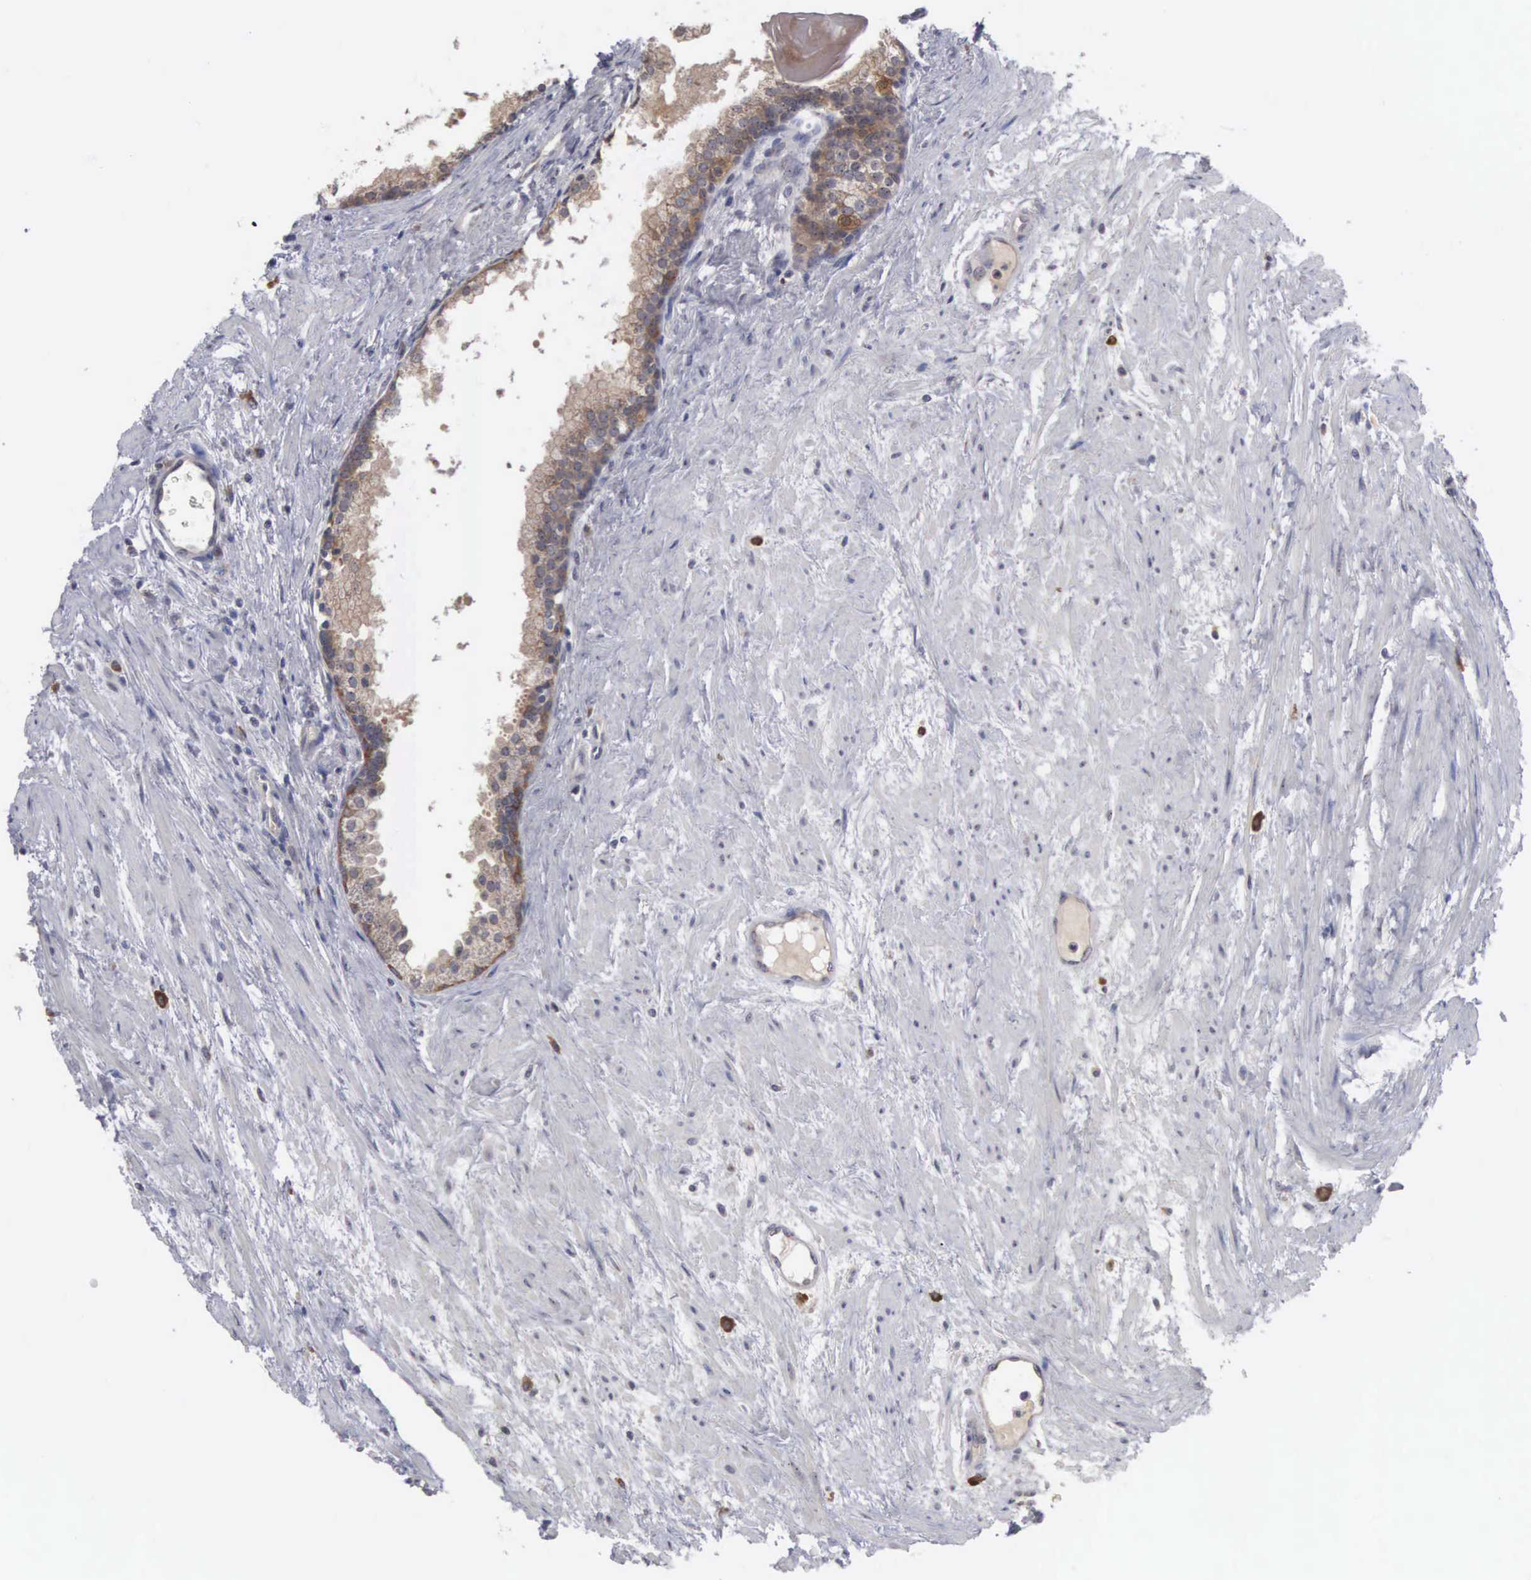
{"staining": {"intensity": "weak", "quantity": ">75%", "location": "cytoplasmic/membranous,nuclear"}, "tissue": "prostate", "cell_type": "Glandular cells", "image_type": "normal", "snomed": [{"axis": "morphology", "description": "Normal tissue, NOS"}, {"axis": "topography", "description": "Prostate"}], "caption": "This image demonstrates immunohistochemistry (IHC) staining of benign prostate, with low weak cytoplasmic/membranous,nuclear positivity in approximately >75% of glandular cells.", "gene": "AMN", "patient": {"sex": "male", "age": 65}}